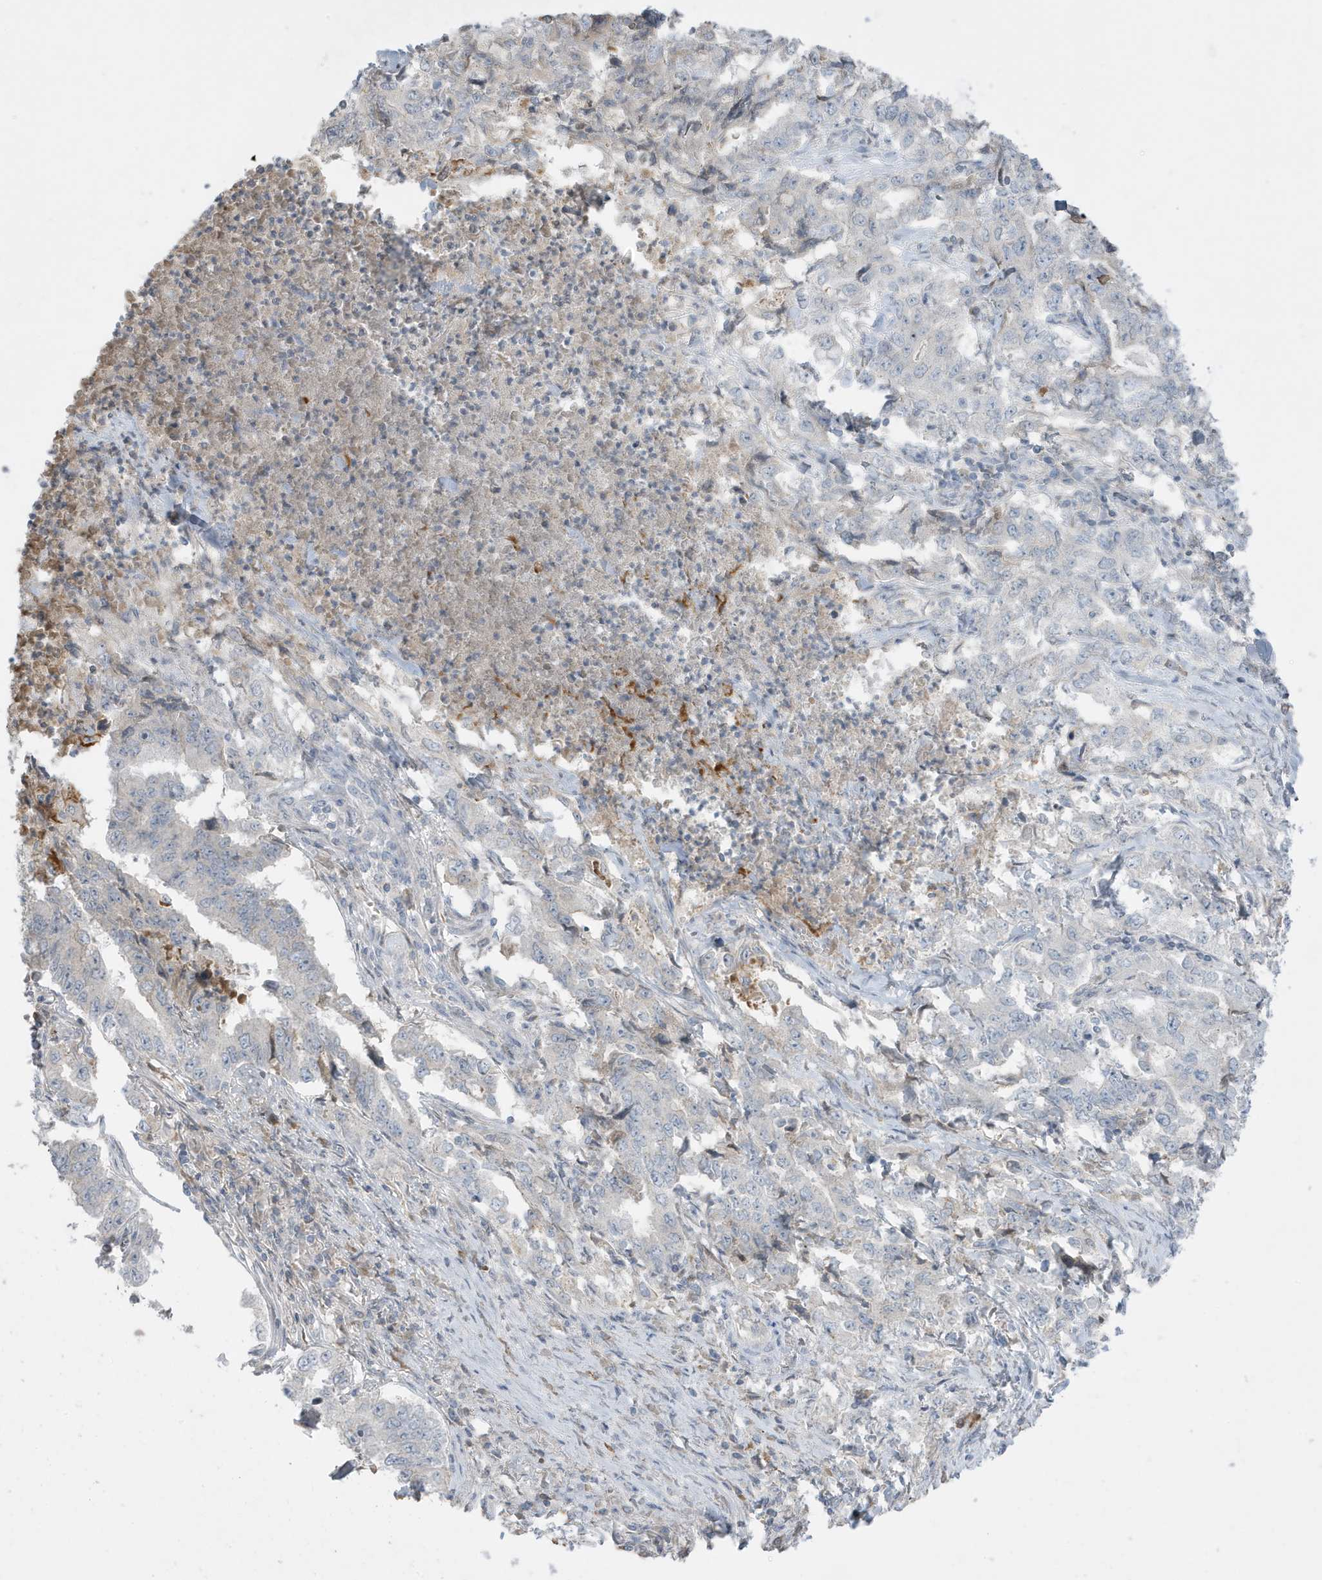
{"staining": {"intensity": "moderate", "quantity": "<25%", "location": "cytoplasmic/membranous"}, "tissue": "lung cancer", "cell_type": "Tumor cells", "image_type": "cancer", "snomed": [{"axis": "morphology", "description": "Adenocarcinoma, NOS"}, {"axis": "topography", "description": "Lung"}], "caption": "Immunohistochemical staining of human lung cancer reveals low levels of moderate cytoplasmic/membranous protein positivity in about <25% of tumor cells. (Stains: DAB (3,3'-diaminobenzidine) in brown, nuclei in blue, Microscopy: brightfield microscopy at high magnification).", "gene": "FNDC1", "patient": {"sex": "female", "age": 51}}